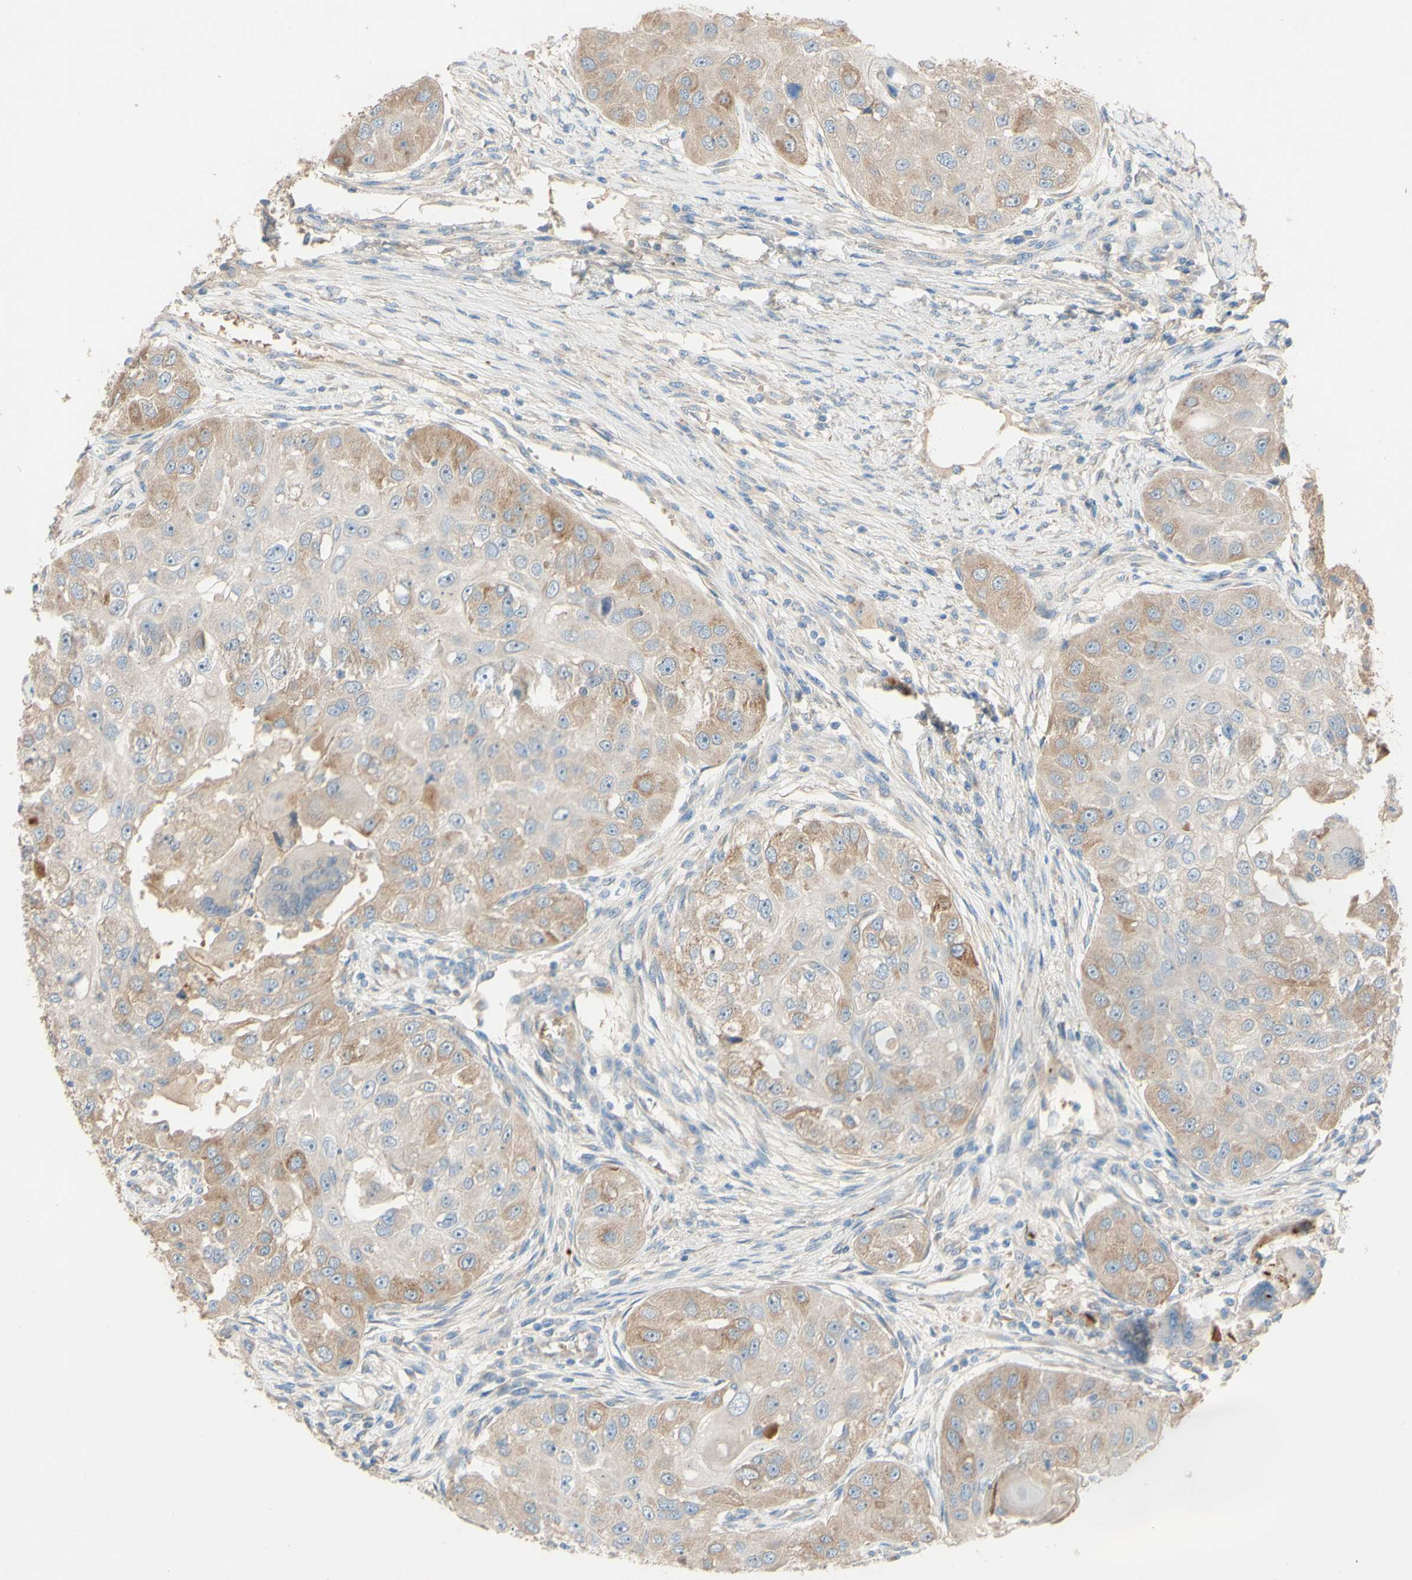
{"staining": {"intensity": "weak", "quantity": ">75%", "location": "cytoplasmic/membranous"}, "tissue": "head and neck cancer", "cell_type": "Tumor cells", "image_type": "cancer", "snomed": [{"axis": "morphology", "description": "Normal tissue, NOS"}, {"axis": "morphology", "description": "Squamous cell carcinoma, NOS"}, {"axis": "topography", "description": "Skeletal muscle"}, {"axis": "topography", "description": "Head-Neck"}], "caption": "Weak cytoplasmic/membranous protein staining is present in about >75% of tumor cells in head and neck cancer.", "gene": "DKK3", "patient": {"sex": "male", "age": 51}}